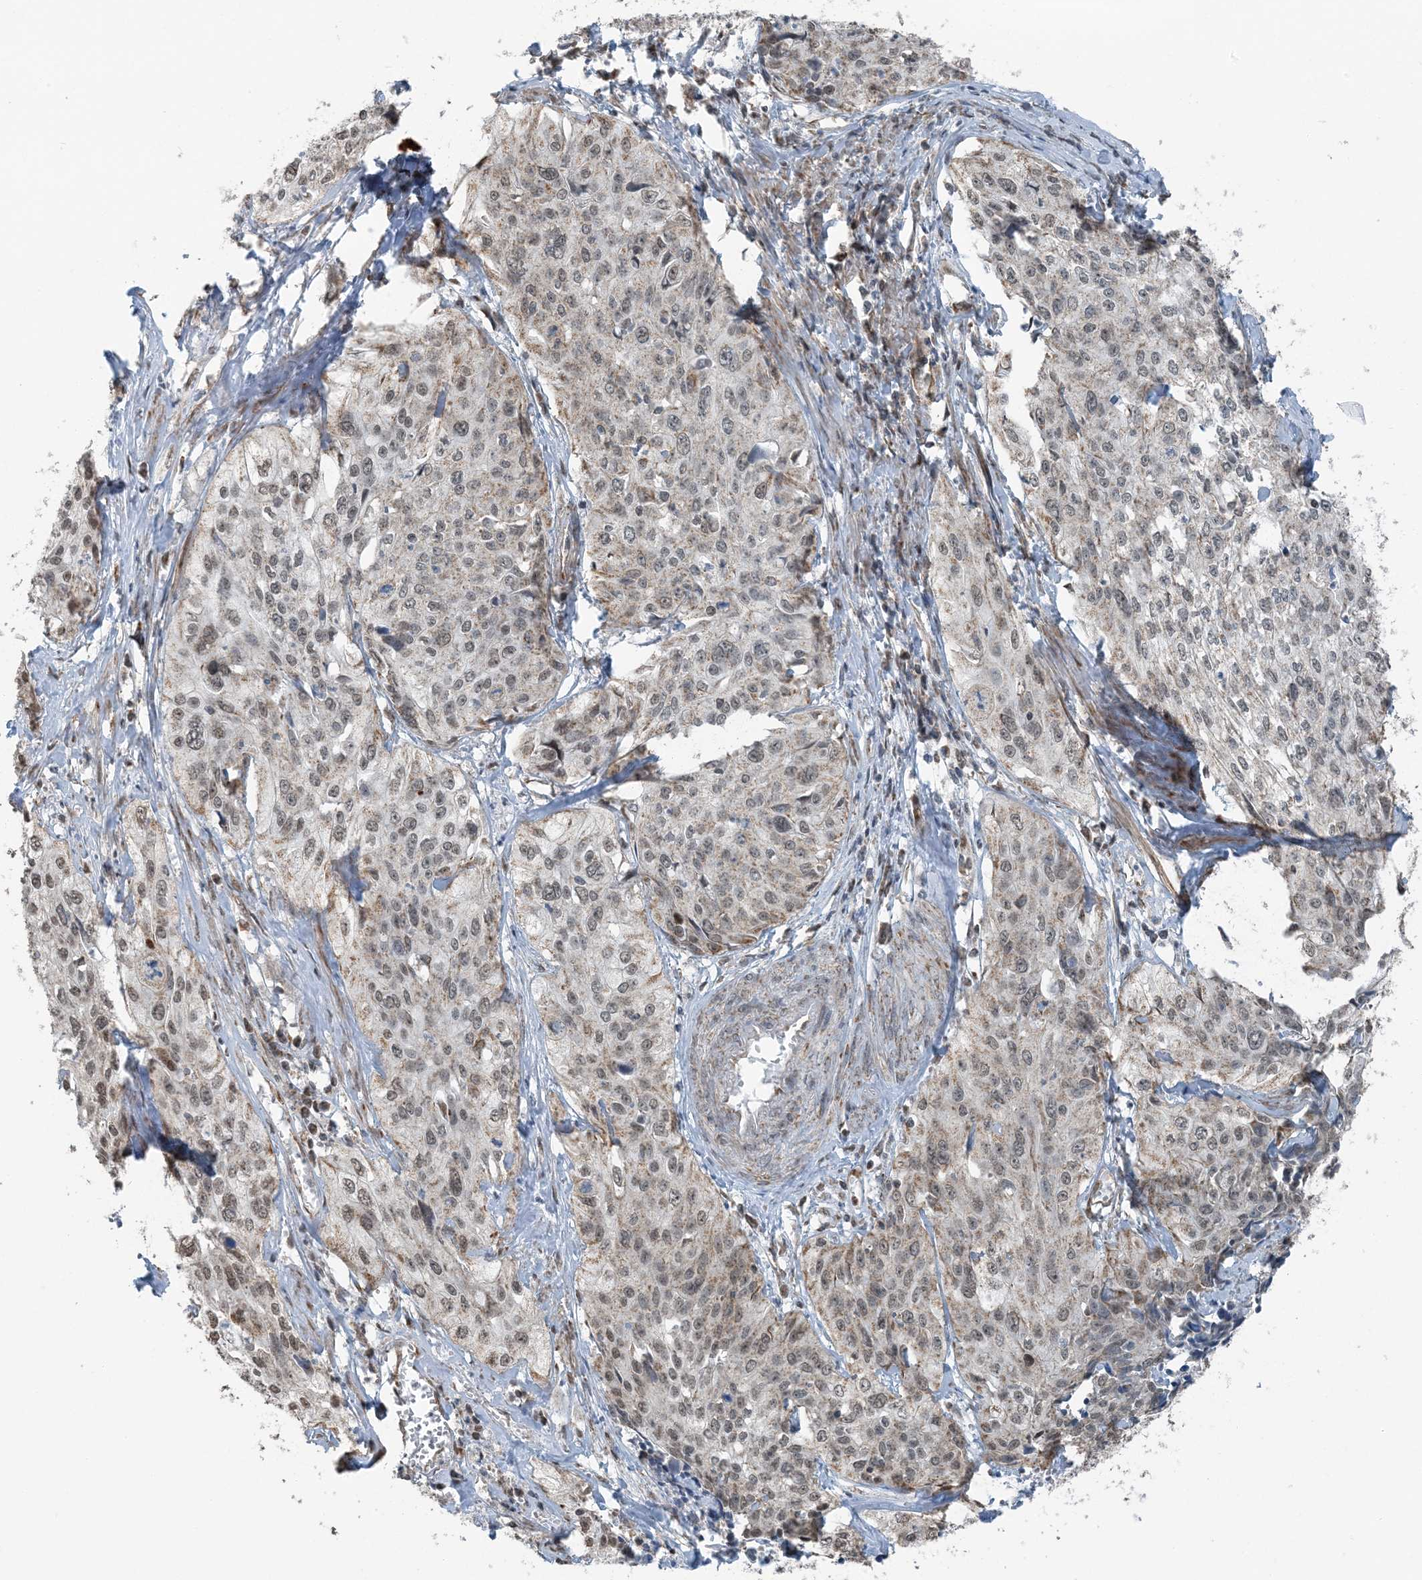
{"staining": {"intensity": "weak", "quantity": "25%-75%", "location": "cytoplasmic/membranous,nuclear"}, "tissue": "cervical cancer", "cell_type": "Tumor cells", "image_type": "cancer", "snomed": [{"axis": "morphology", "description": "Squamous cell carcinoma, NOS"}, {"axis": "topography", "description": "Cervix"}], "caption": "DAB immunohistochemical staining of cervical cancer demonstrates weak cytoplasmic/membranous and nuclear protein staining in about 25%-75% of tumor cells.", "gene": "PILRB", "patient": {"sex": "female", "age": 31}}